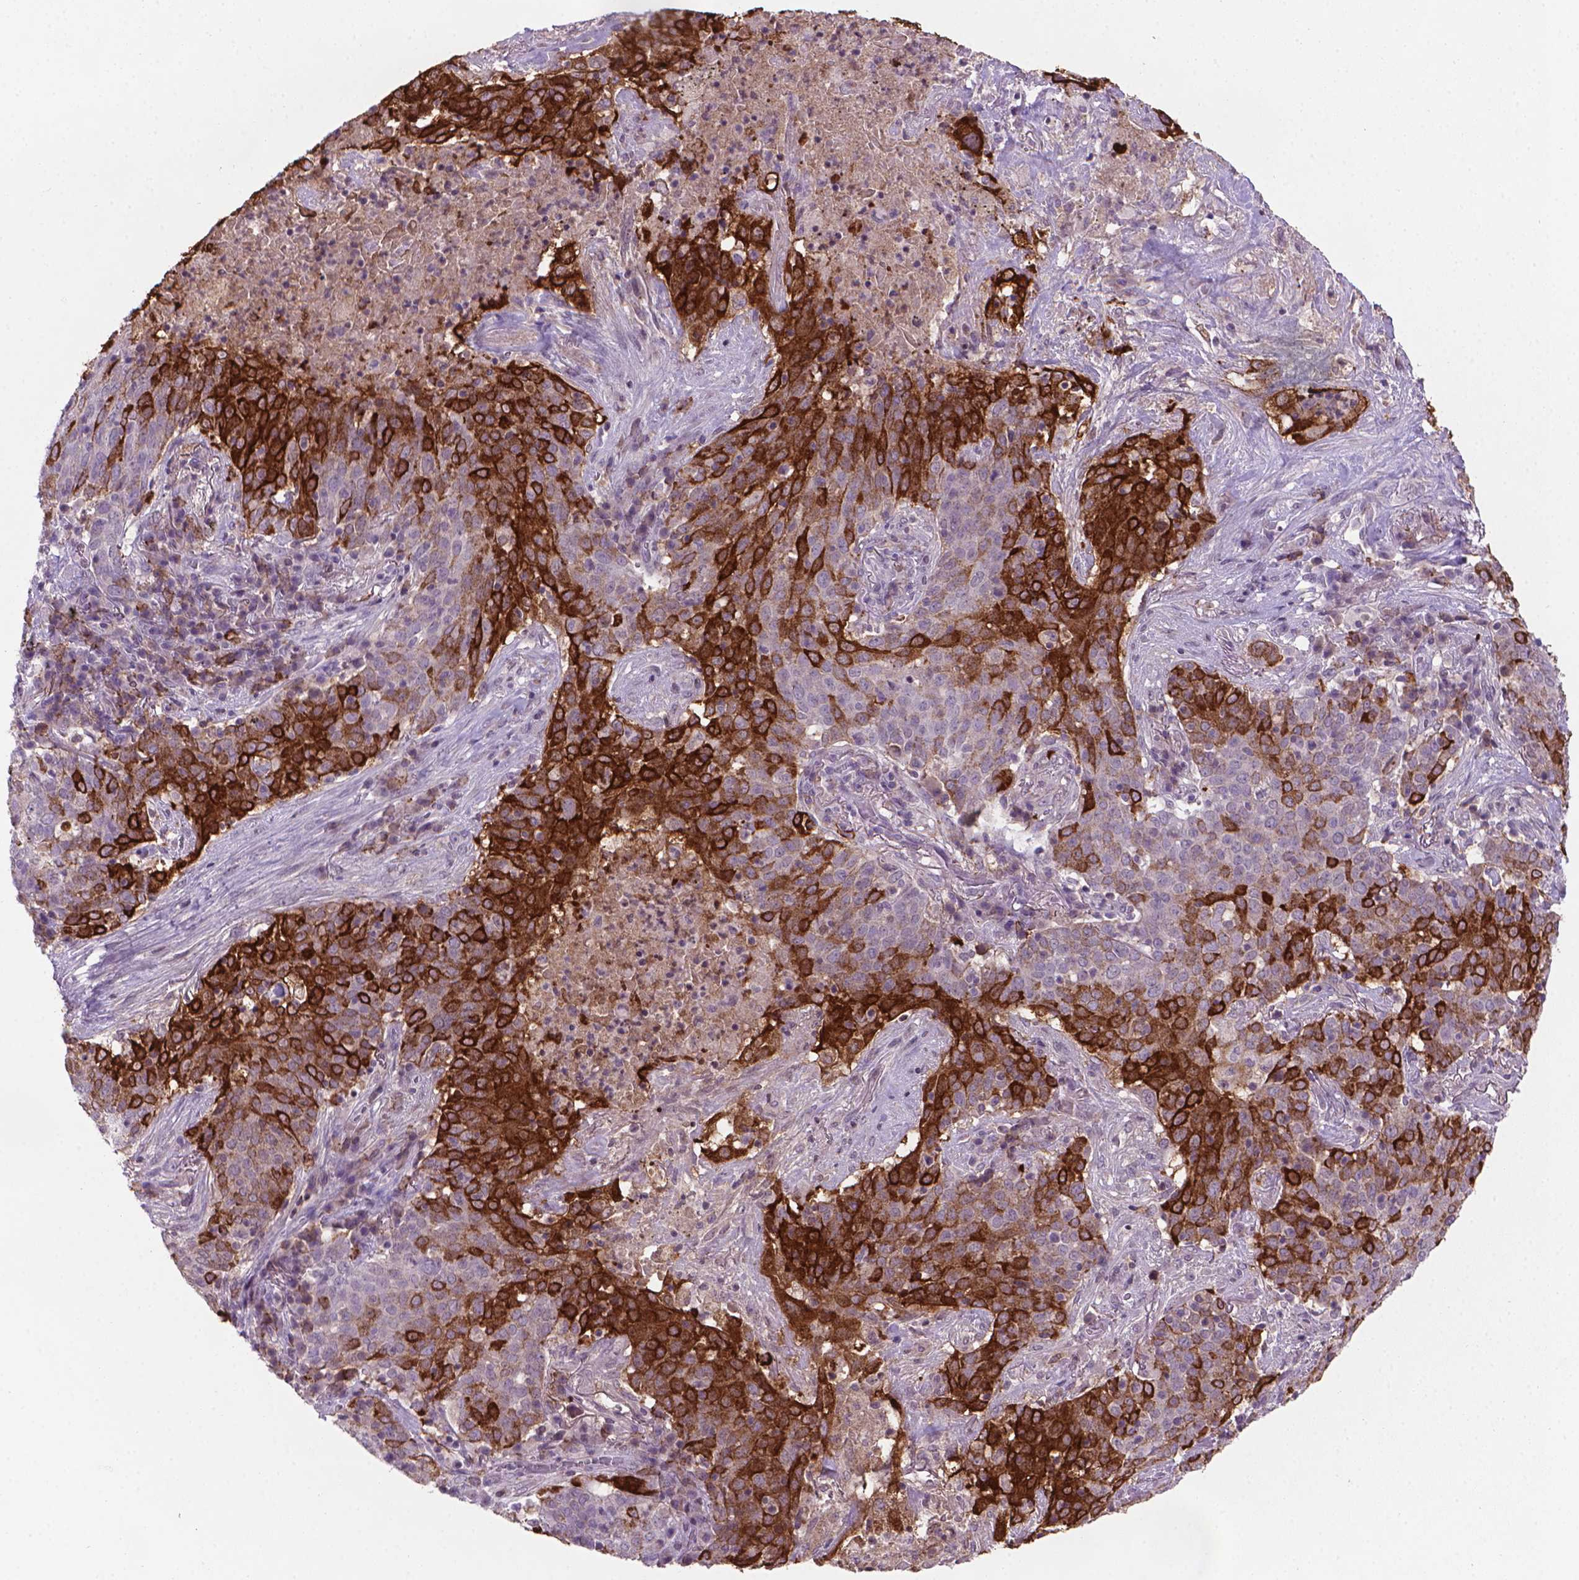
{"staining": {"intensity": "strong", "quantity": "25%-75%", "location": "cytoplasmic/membranous"}, "tissue": "lung cancer", "cell_type": "Tumor cells", "image_type": "cancer", "snomed": [{"axis": "morphology", "description": "Squamous cell carcinoma, NOS"}, {"axis": "topography", "description": "Lung"}], "caption": "Immunohistochemical staining of human lung cancer shows strong cytoplasmic/membranous protein staining in about 25%-75% of tumor cells.", "gene": "MUC1", "patient": {"sex": "male", "age": 82}}